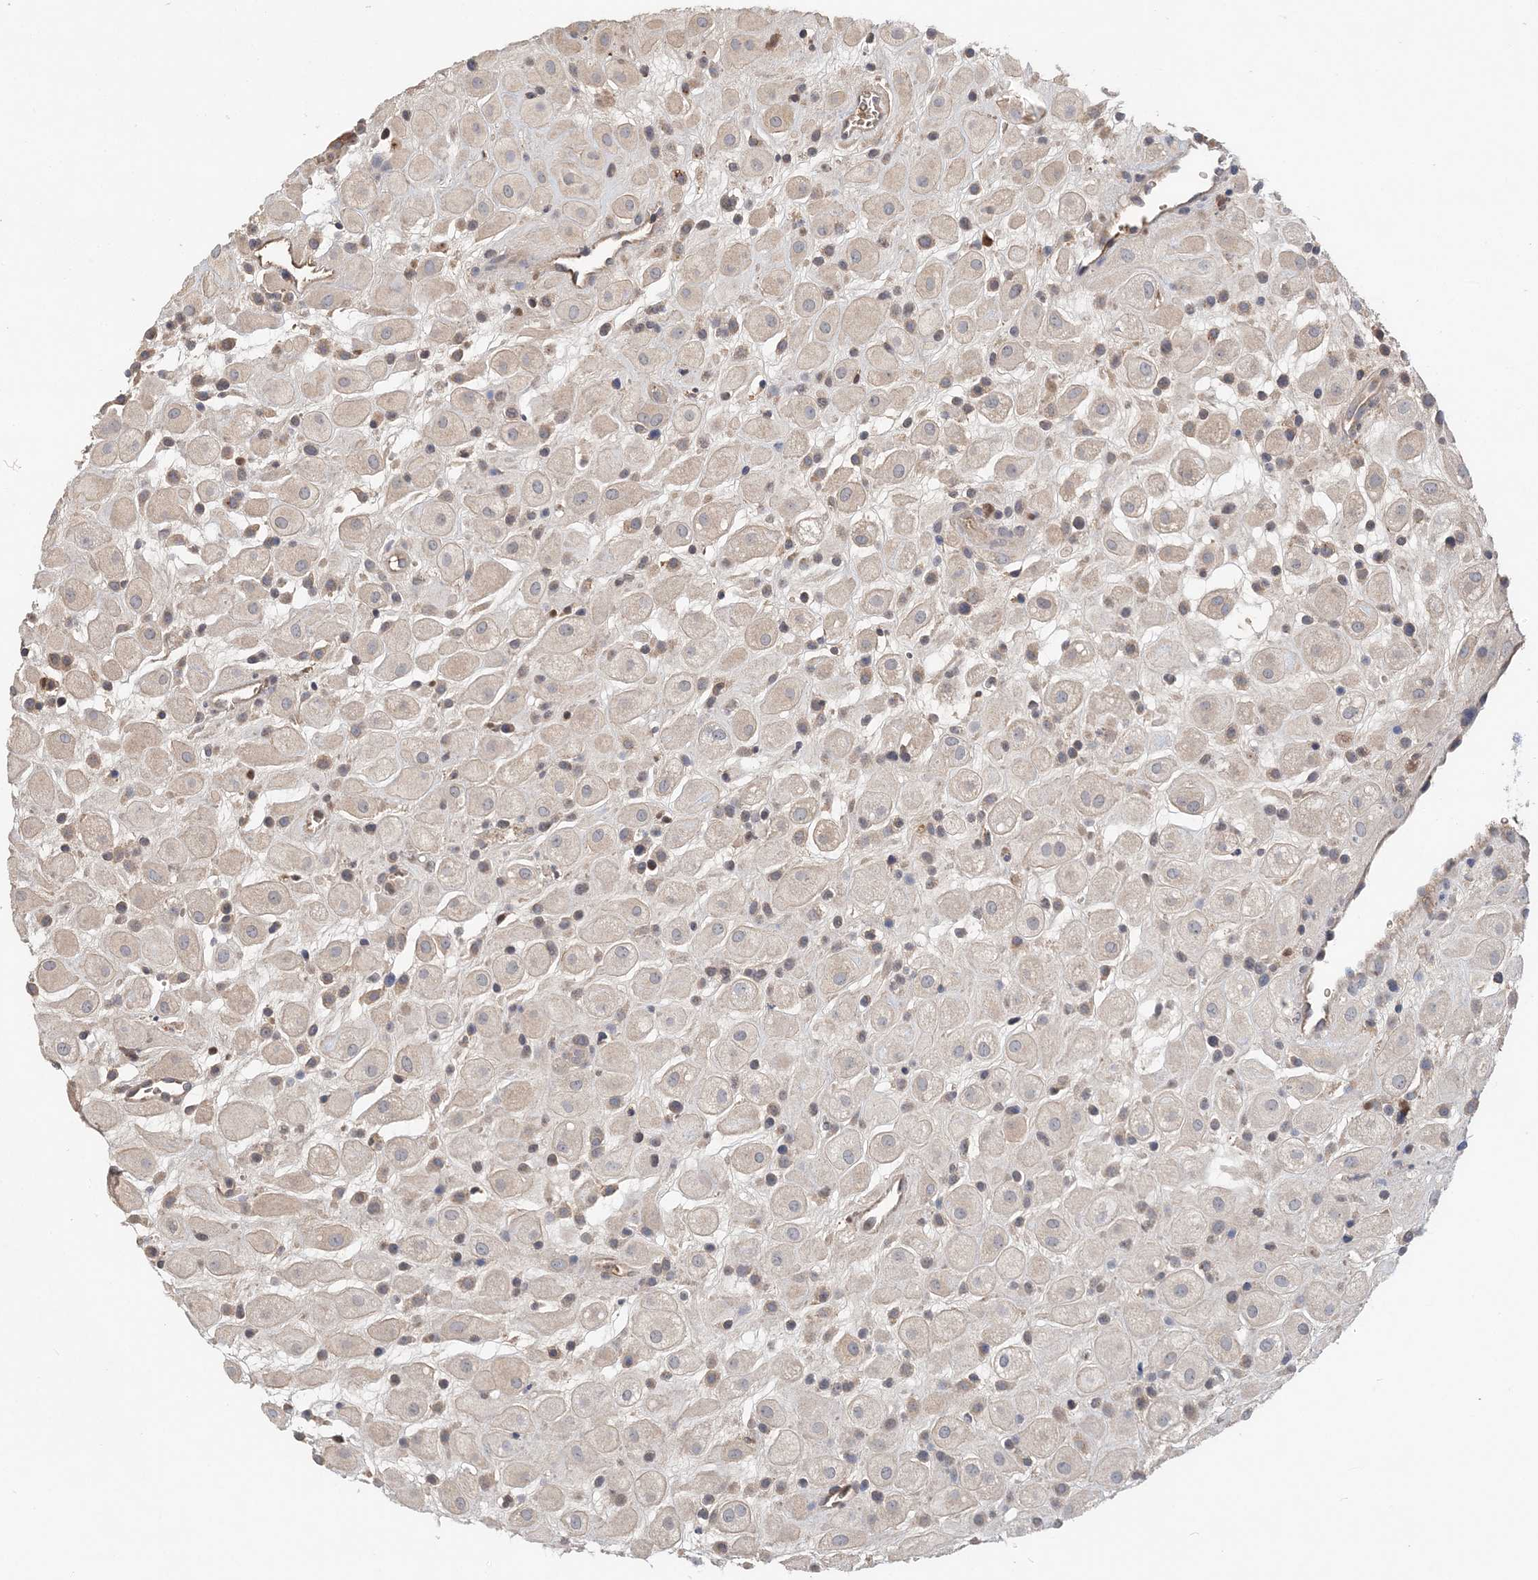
{"staining": {"intensity": "negative", "quantity": "none", "location": "none"}, "tissue": "placenta", "cell_type": "Decidual cells", "image_type": "normal", "snomed": [{"axis": "morphology", "description": "Normal tissue, NOS"}, {"axis": "topography", "description": "Placenta"}], "caption": "An IHC image of normal placenta is shown. There is no staining in decidual cells of placenta. The staining was performed using DAB (3,3'-diaminobenzidine) to visualize the protein expression in brown, while the nuclei were stained in blue with hematoxylin (Magnification: 20x).", "gene": "SYCP3", "patient": {"sex": "female", "age": 35}}